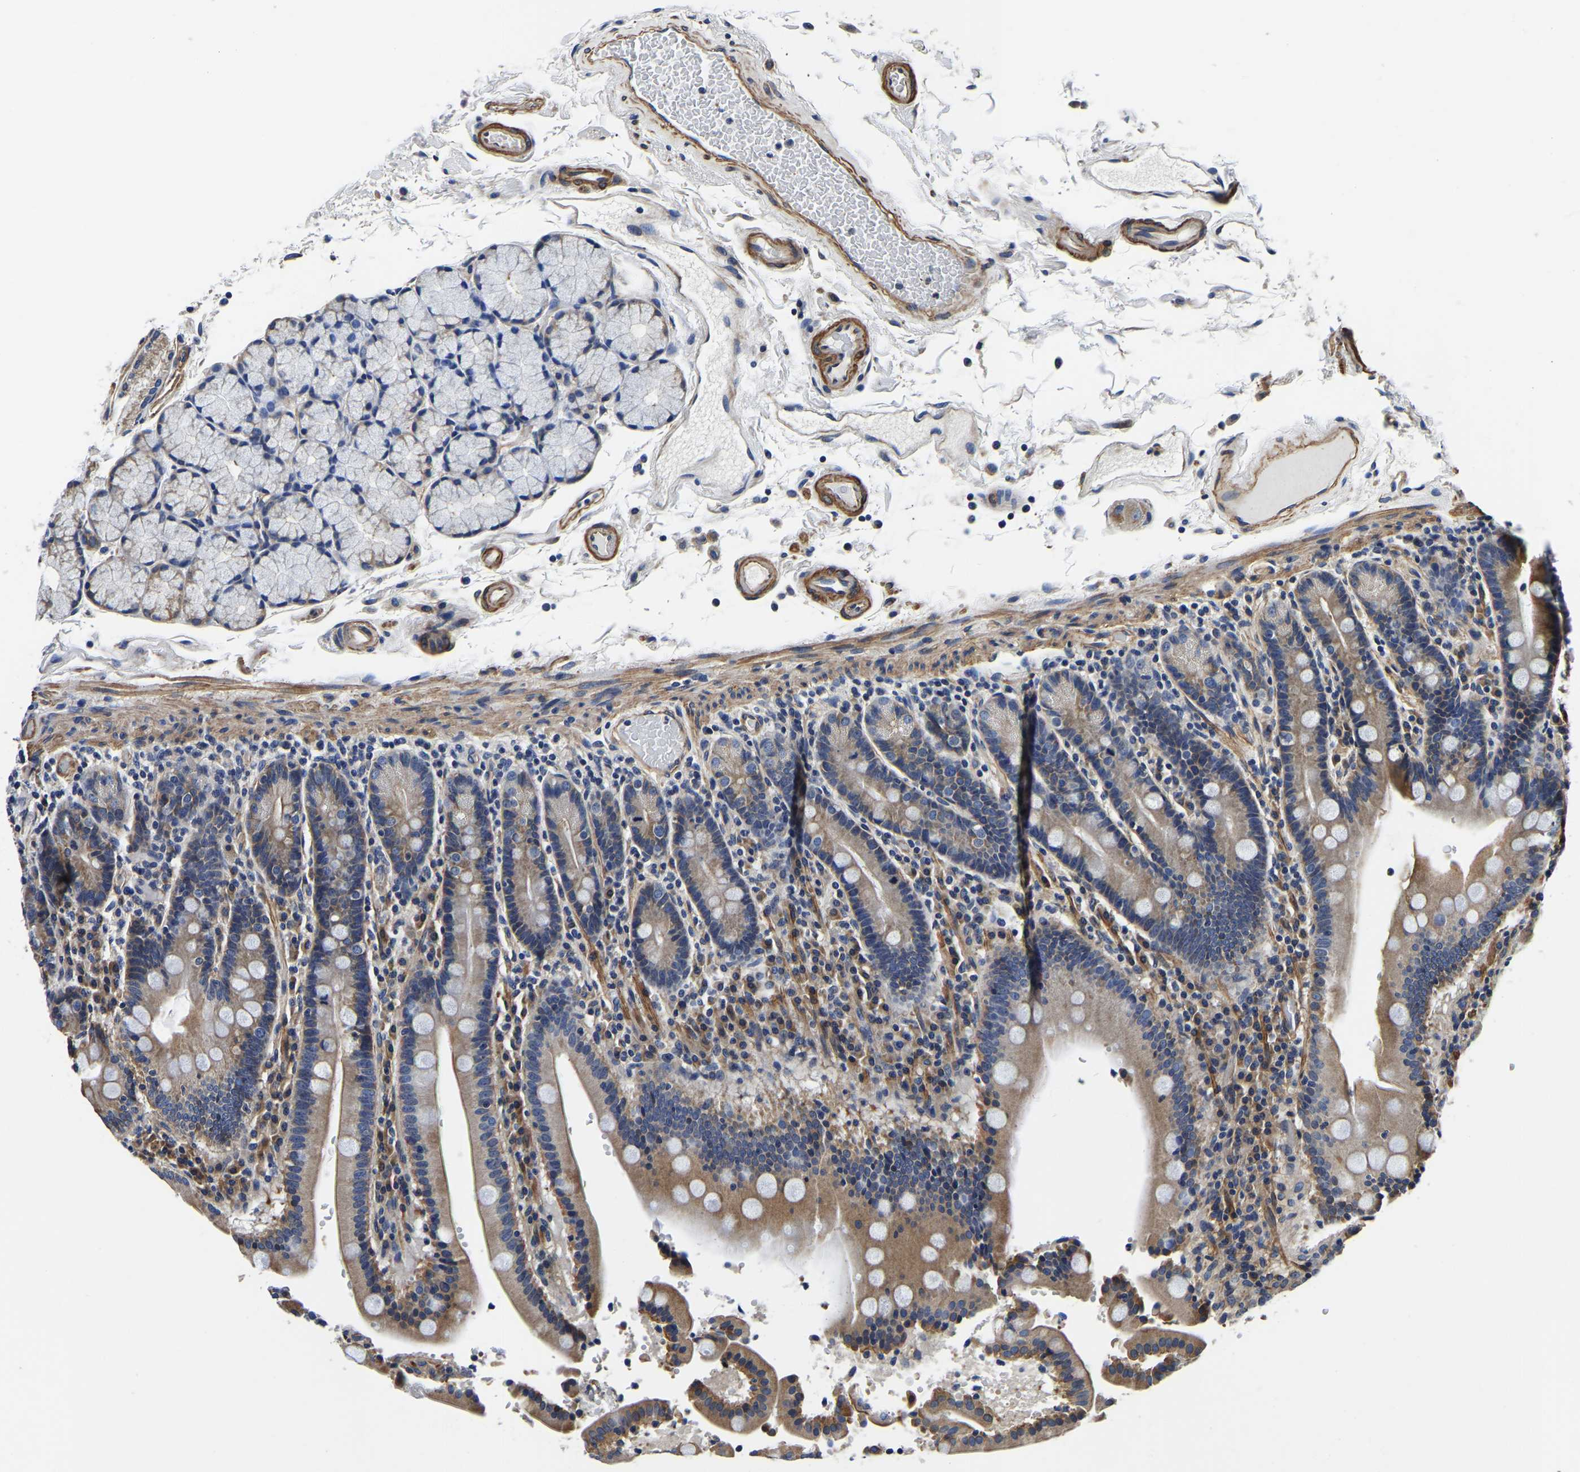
{"staining": {"intensity": "moderate", "quantity": "25%-75%", "location": "cytoplasmic/membranous"}, "tissue": "duodenum", "cell_type": "Glandular cells", "image_type": "normal", "snomed": [{"axis": "morphology", "description": "Normal tissue, NOS"}, {"axis": "topography", "description": "Small intestine, NOS"}], "caption": "The image demonstrates staining of unremarkable duodenum, revealing moderate cytoplasmic/membranous protein staining (brown color) within glandular cells. (DAB IHC, brown staining for protein, blue staining for nuclei).", "gene": "KCTD17", "patient": {"sex": "female", "age": 71}}